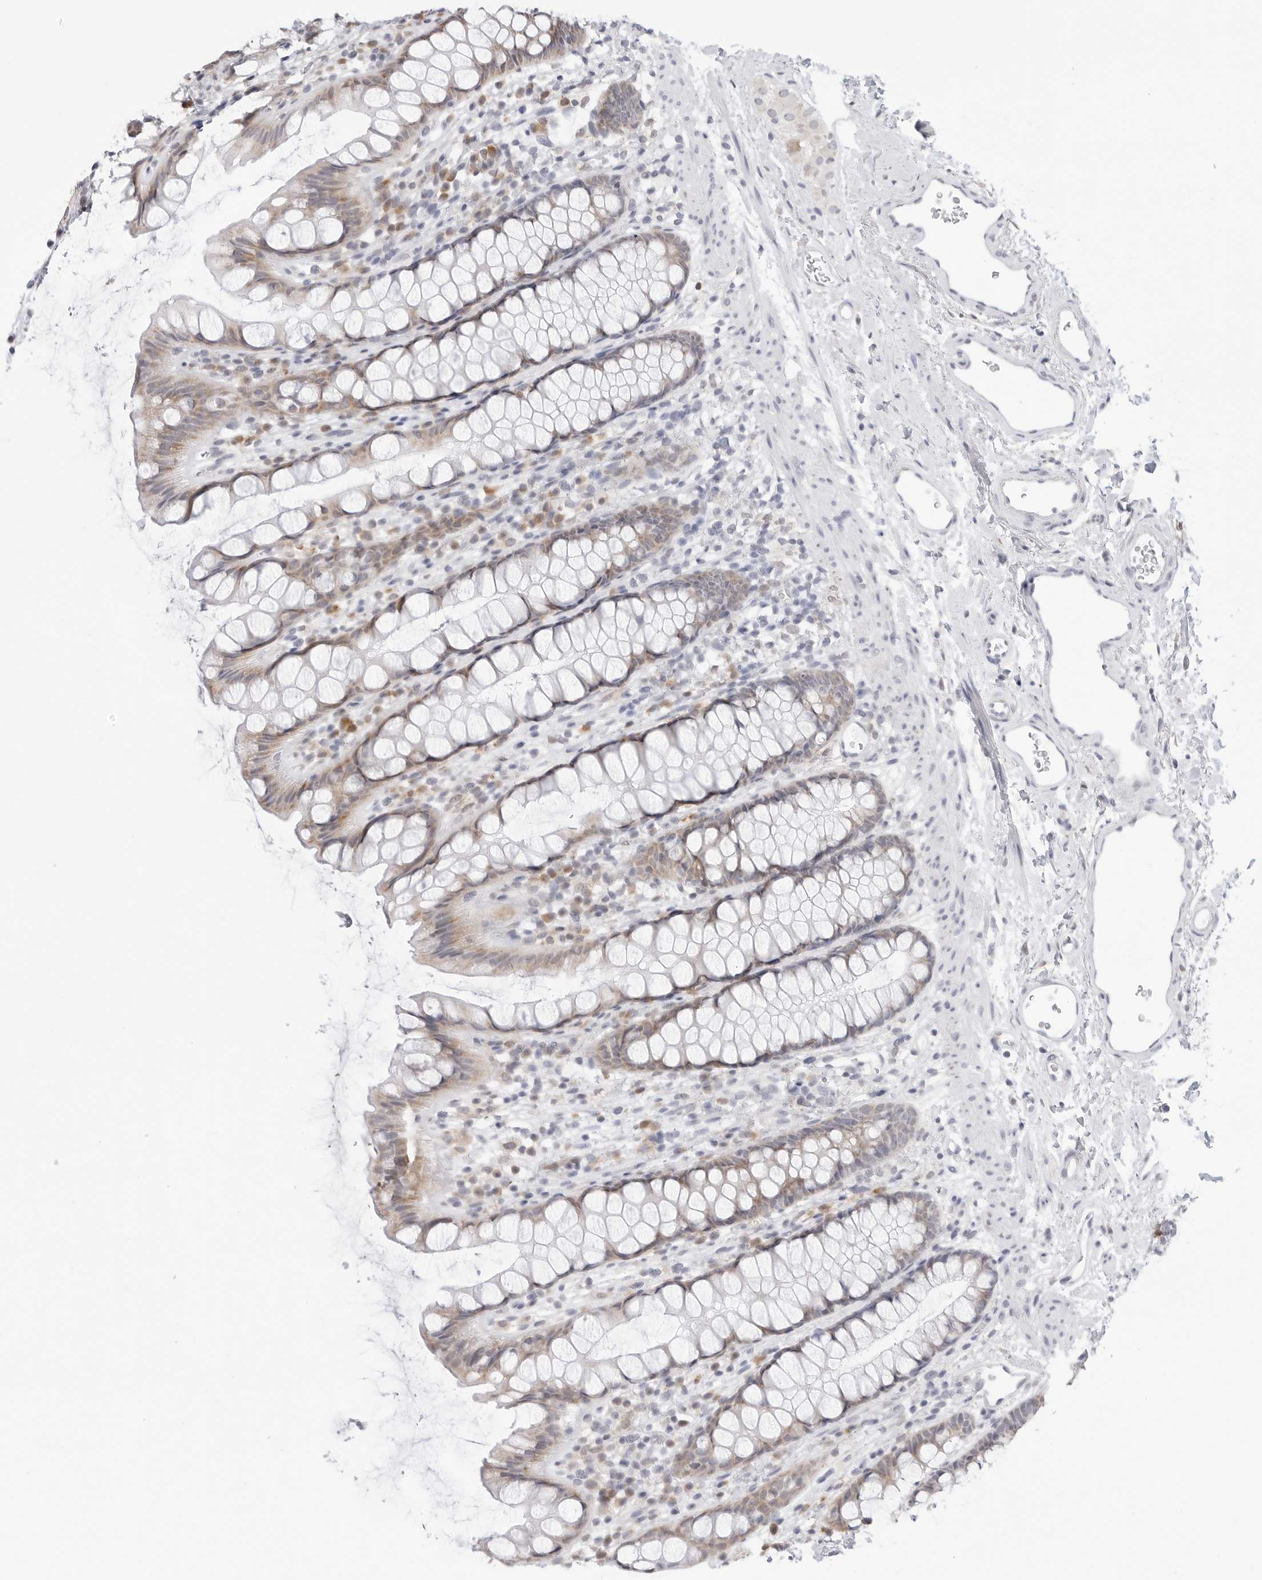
{"staining": {"intensity": "weak", "quantity": "25%-75%", "location": "cytoplasmic/membranous"}, "tissue": "rectum", "cell_type": "Glandular cells", "image_type": "normal", "snomed": [{"axis": "morphology", "description": "Normal tissue, NOS"}, {"axis": "topography", "description": "Rectum"}], "caption": "DAB (3,3'-diaminobenzidine) immunohistochemical staining of unremarkable rectum exhibits weak cytoplasmic/membranous protein positivity in about 25%-75% of glandular cells.", "gene": "RPN1", "patient": {"sex": "female", "age": 65}}